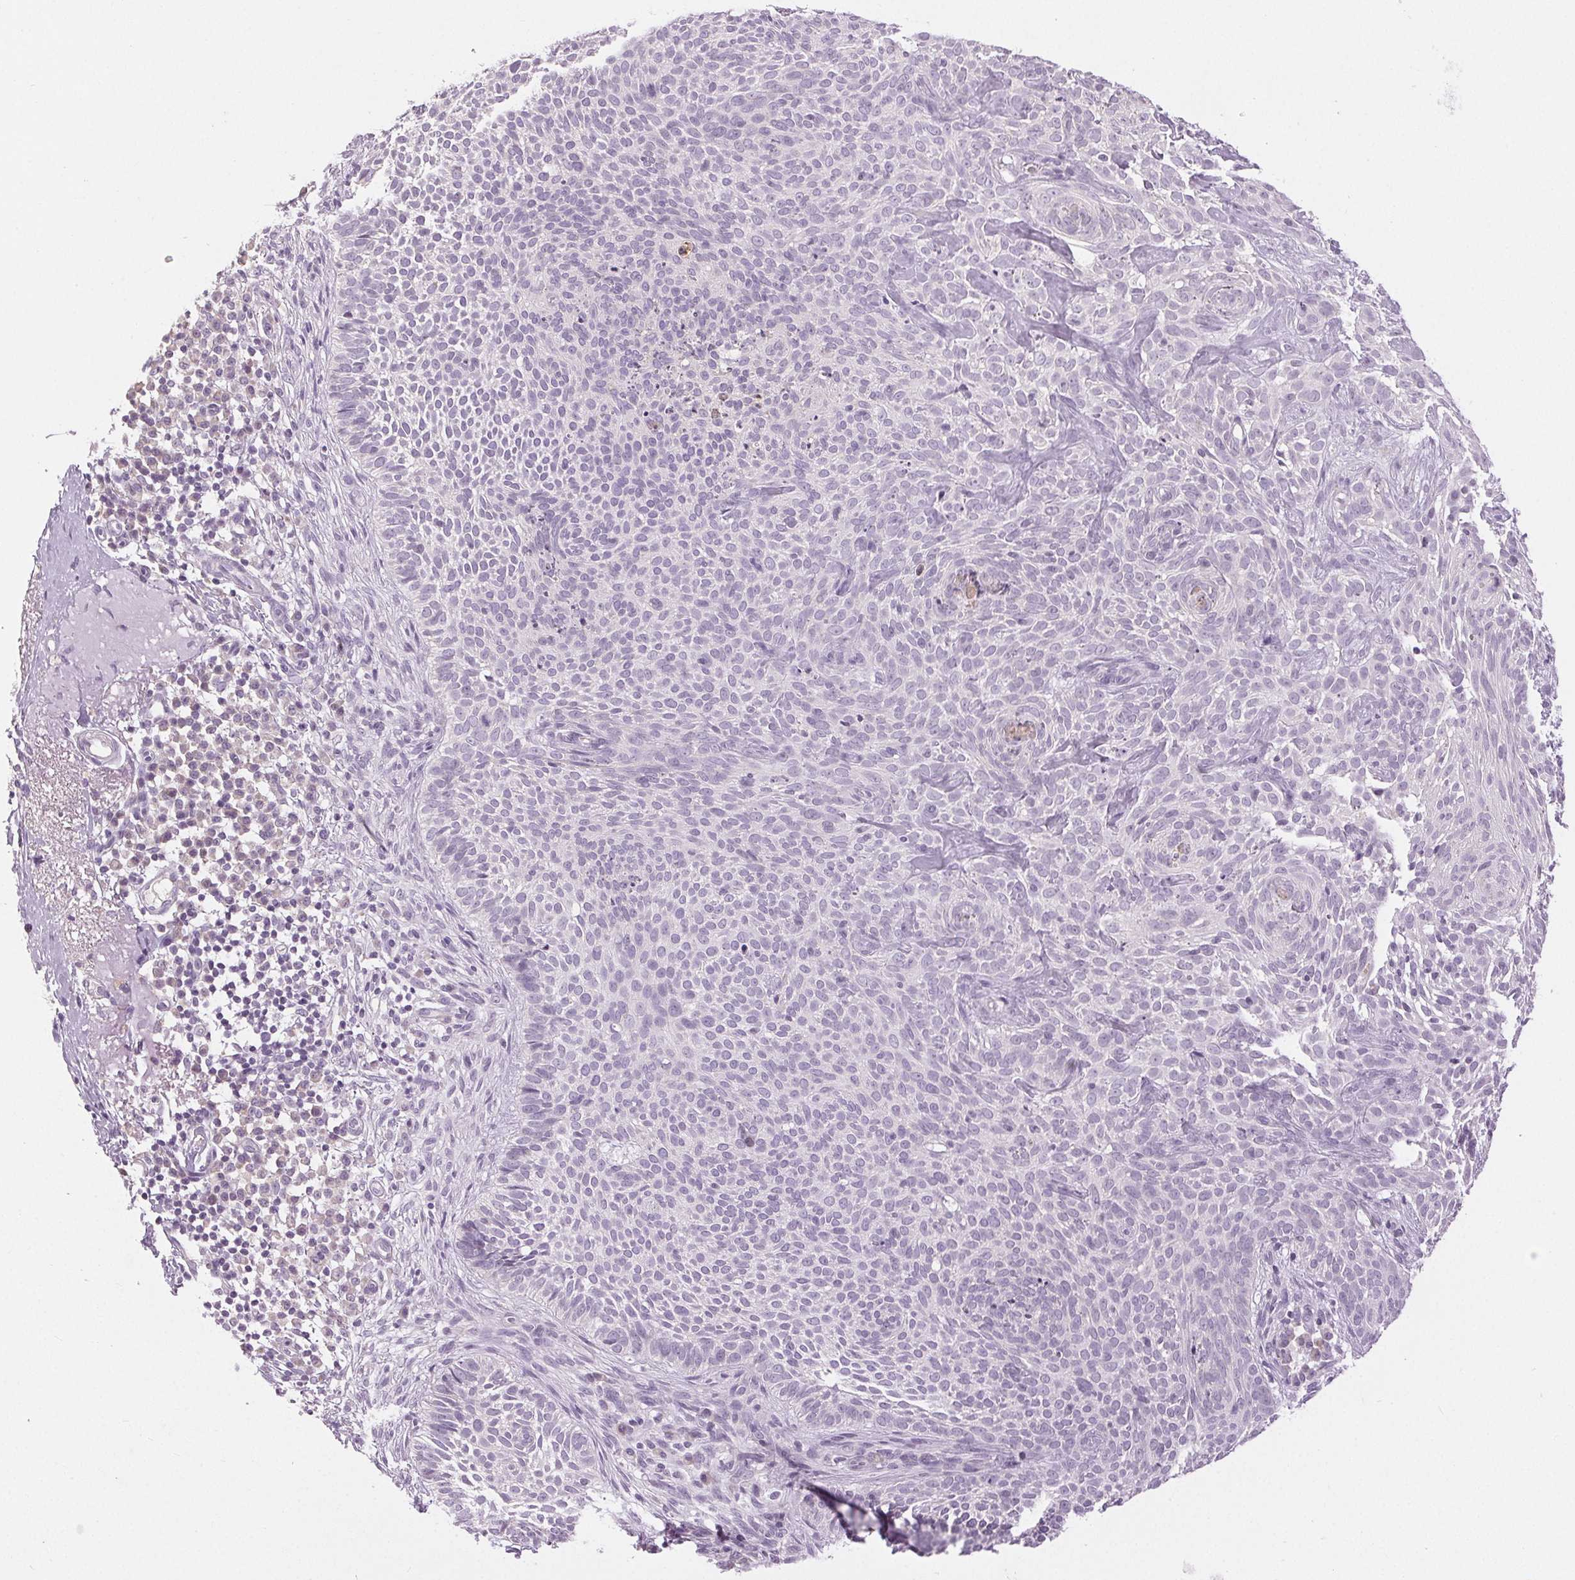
{"staining": {"intensity": "negative", "quantity": "none", "location": "none"}, "tissue": "skin cancer", "cell_type": "Tumor cells", "image_type": "cancer", "snomed": [{"axis": "morphology", "description": "Basal cell carcinoma"}, {"axis": "topography", "description": "Skin"}, {"axis": "topography", "description": "Skin of face"}], "caption": "Skin basal cell carcinoma was stained to show a protein in brown. There is no significant positivity in tumor cells.", "gene": "DSG3", "patient": {"sex": "female", "age": 82}}